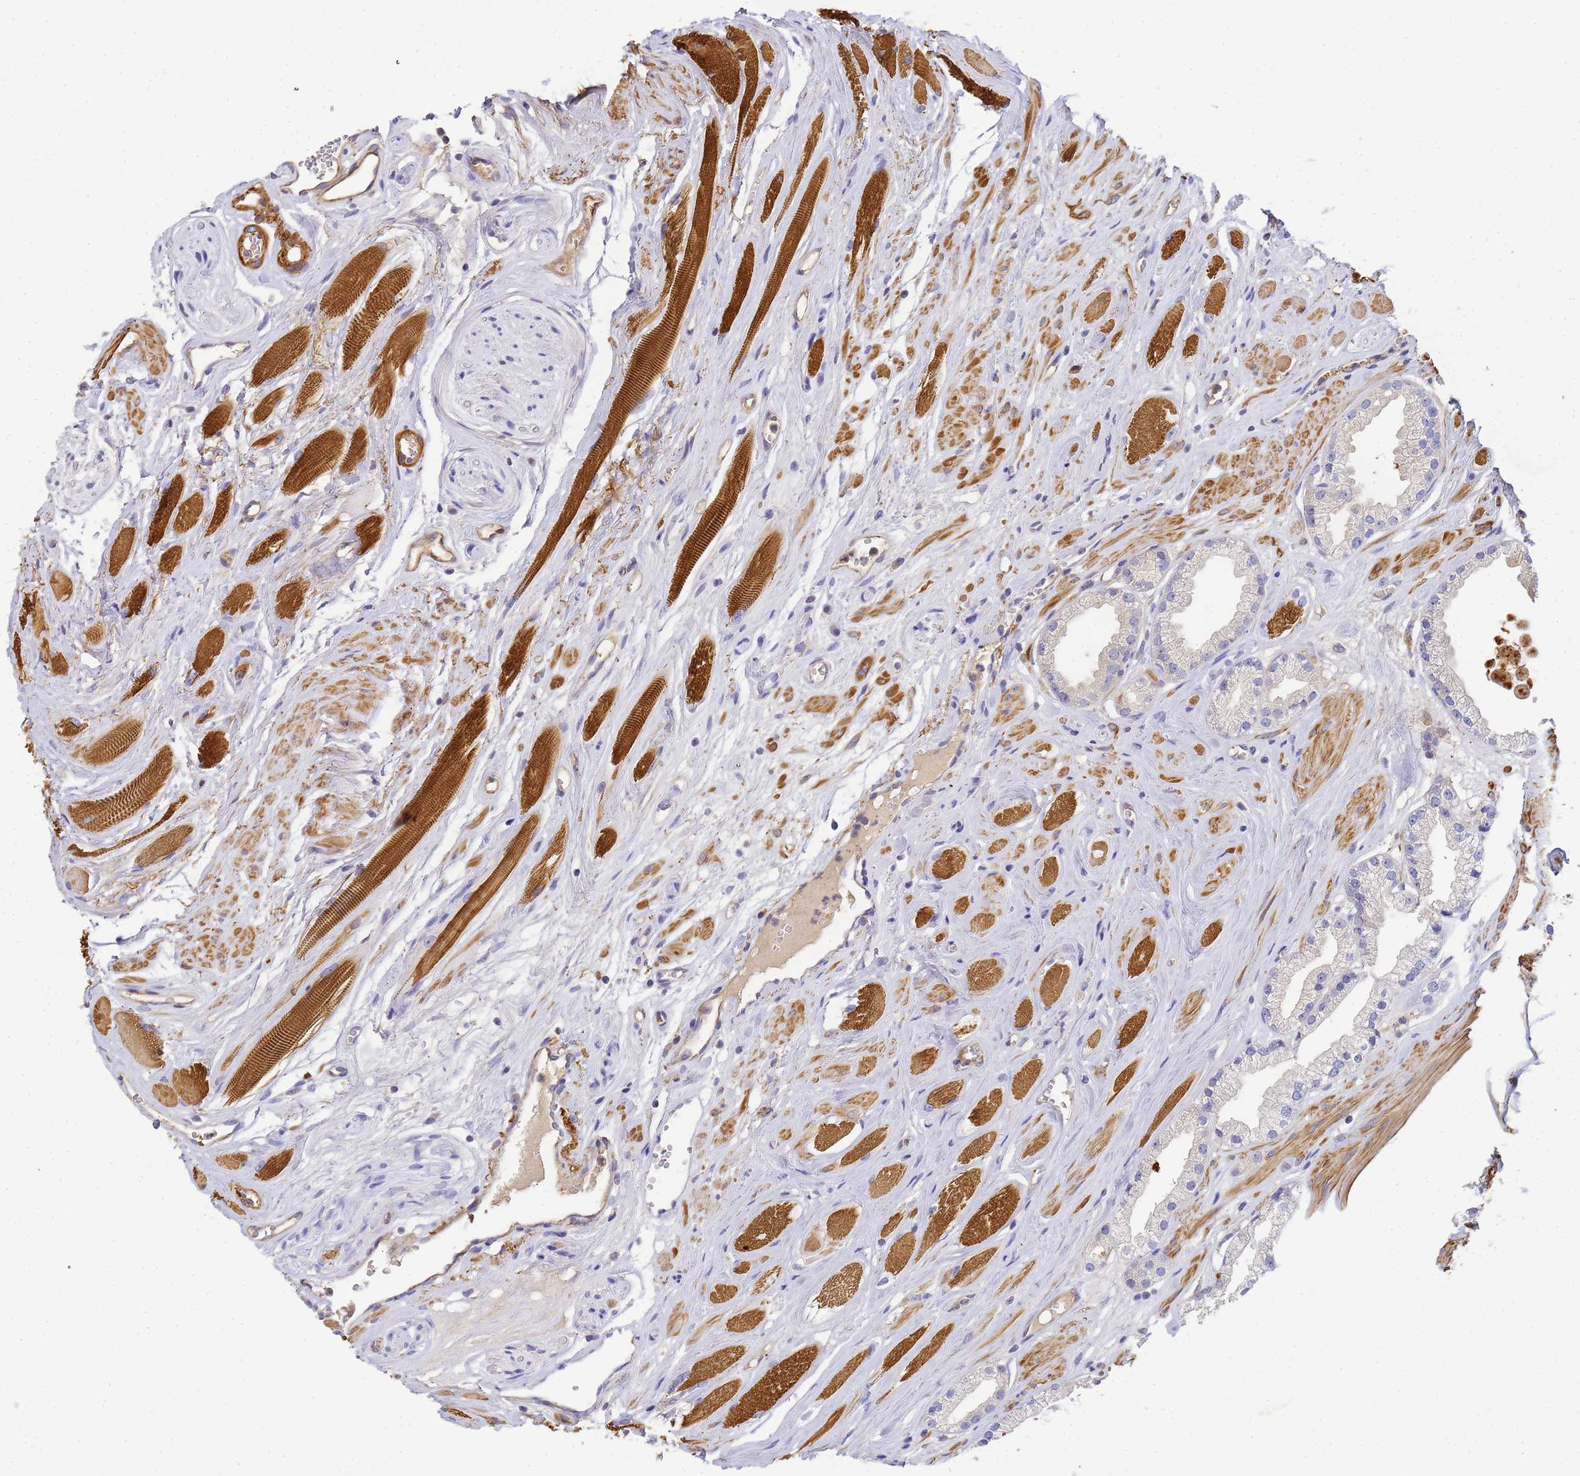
{"staining": {"intensity": "negative", "quantity": "none", "location": "none"}, "tissue": "prostate cancer", "cell_type": "Tumor cells", "image_type": "cancer", "snomed": [{"axis": "morphology", "description": "Adenocarcinoma, High grade"}, {"axis": "topography", "description": "Prostate"}], "caption": "Immunohistochemistry image of prostate cancer stained for a protein (brown), which demonstrates no positivity in tumor cells. The staining is performed using DAB (3,3'-diaminobenzidine) brown chromogen with nuclei counter-stained in using hematoxylin.", "gene": "MYL12A", "patient": {"sex": "male", "age": 67}}